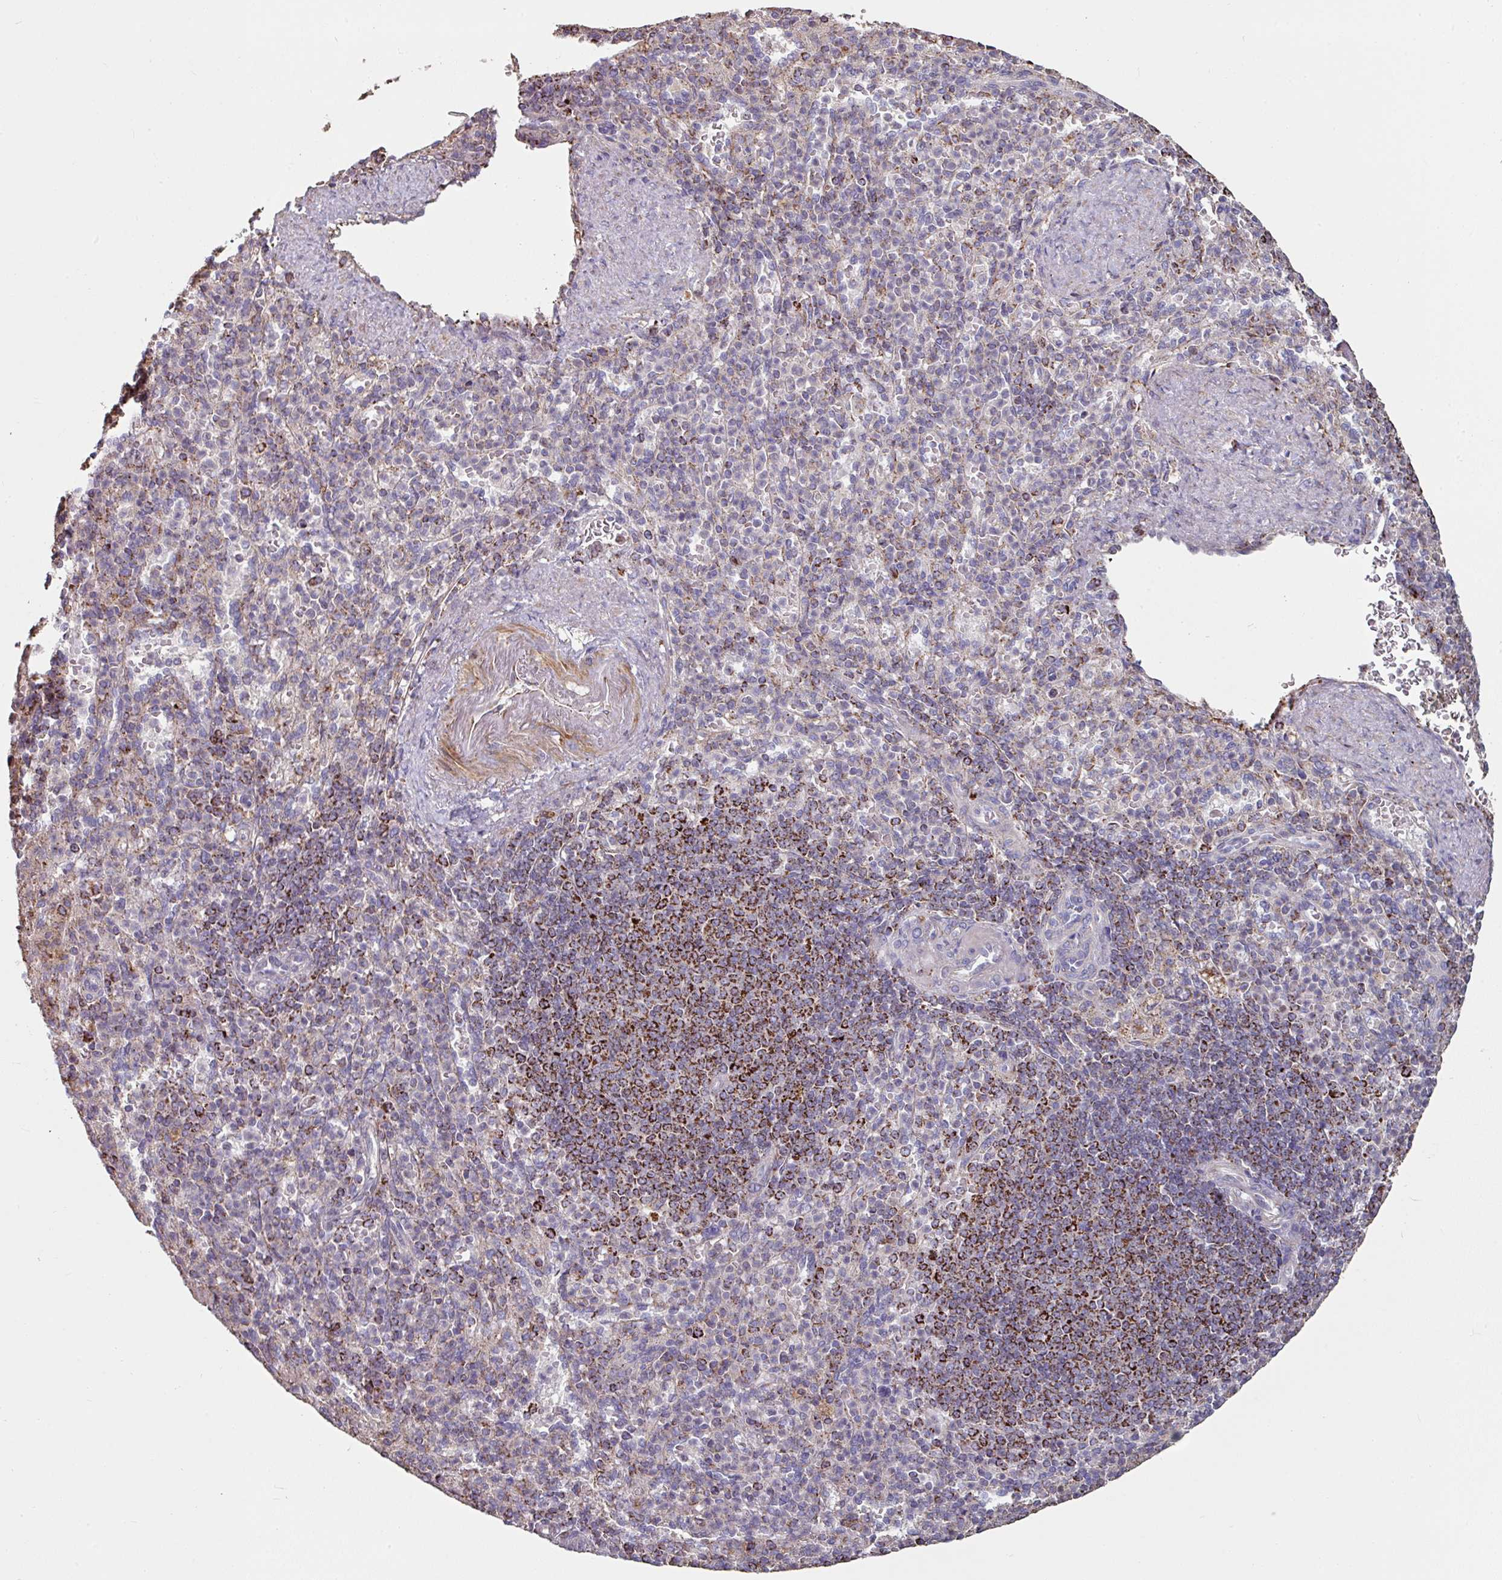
{"staining": {"intensity": "negative", "quantity": "none", "location": "none"}, "tissue": "spleen", "cell_type": "Cells in red pulp", "image_type": "normal", "snomed": [{"axis": "morphology", "description": "Normal tissue, NOS"}, {"axis": "topography", "description": "Spleen"}], "caption": "IHC photomicrograph of unremarkable spleen: spleen stained with DAB exhibits no significant protein positivity in cells in red pulp. (DAB IHC, high magnification).", "gene": "OR2D3", "patient": {"sex": "female", "age": 74}}